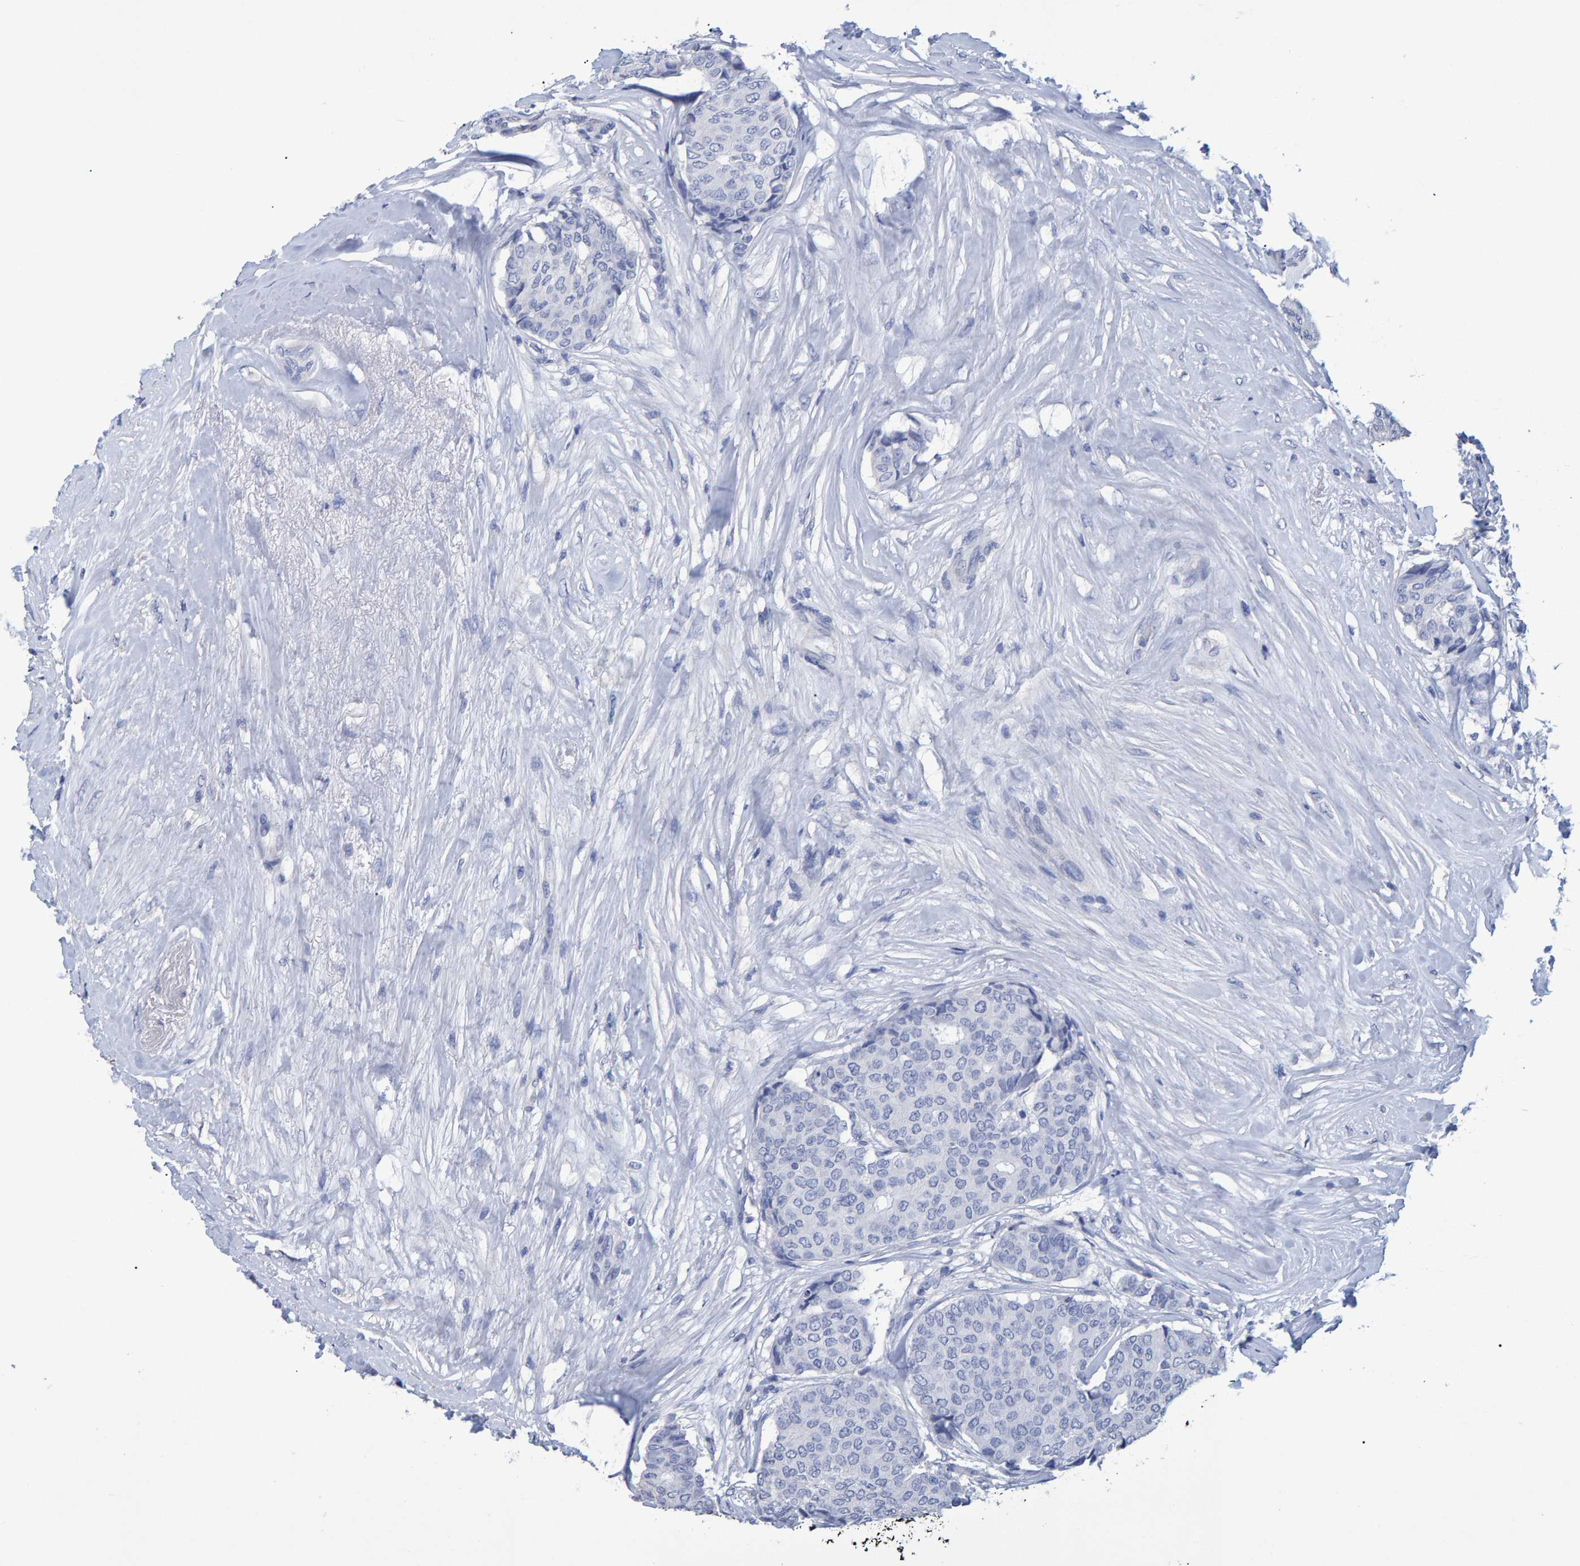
{"staining": {"intensity": "negative", "quantity": "none", "location": "none"}, "tissue": "breast cancer", "cell_type": "Tumor cells", "image_type": "cancer", "snomed": [{"axis": "morphology", "description": "Duct carcinoma"}, {"axis": "topography", "description": "Breast"}], "caption": "Human breast infiltrating ductal carcinoma stained for a protein using IHC displays no staining in tumor cells.", "gene": "HEMGN", "patient": {"sex": "female", "age": 75}}